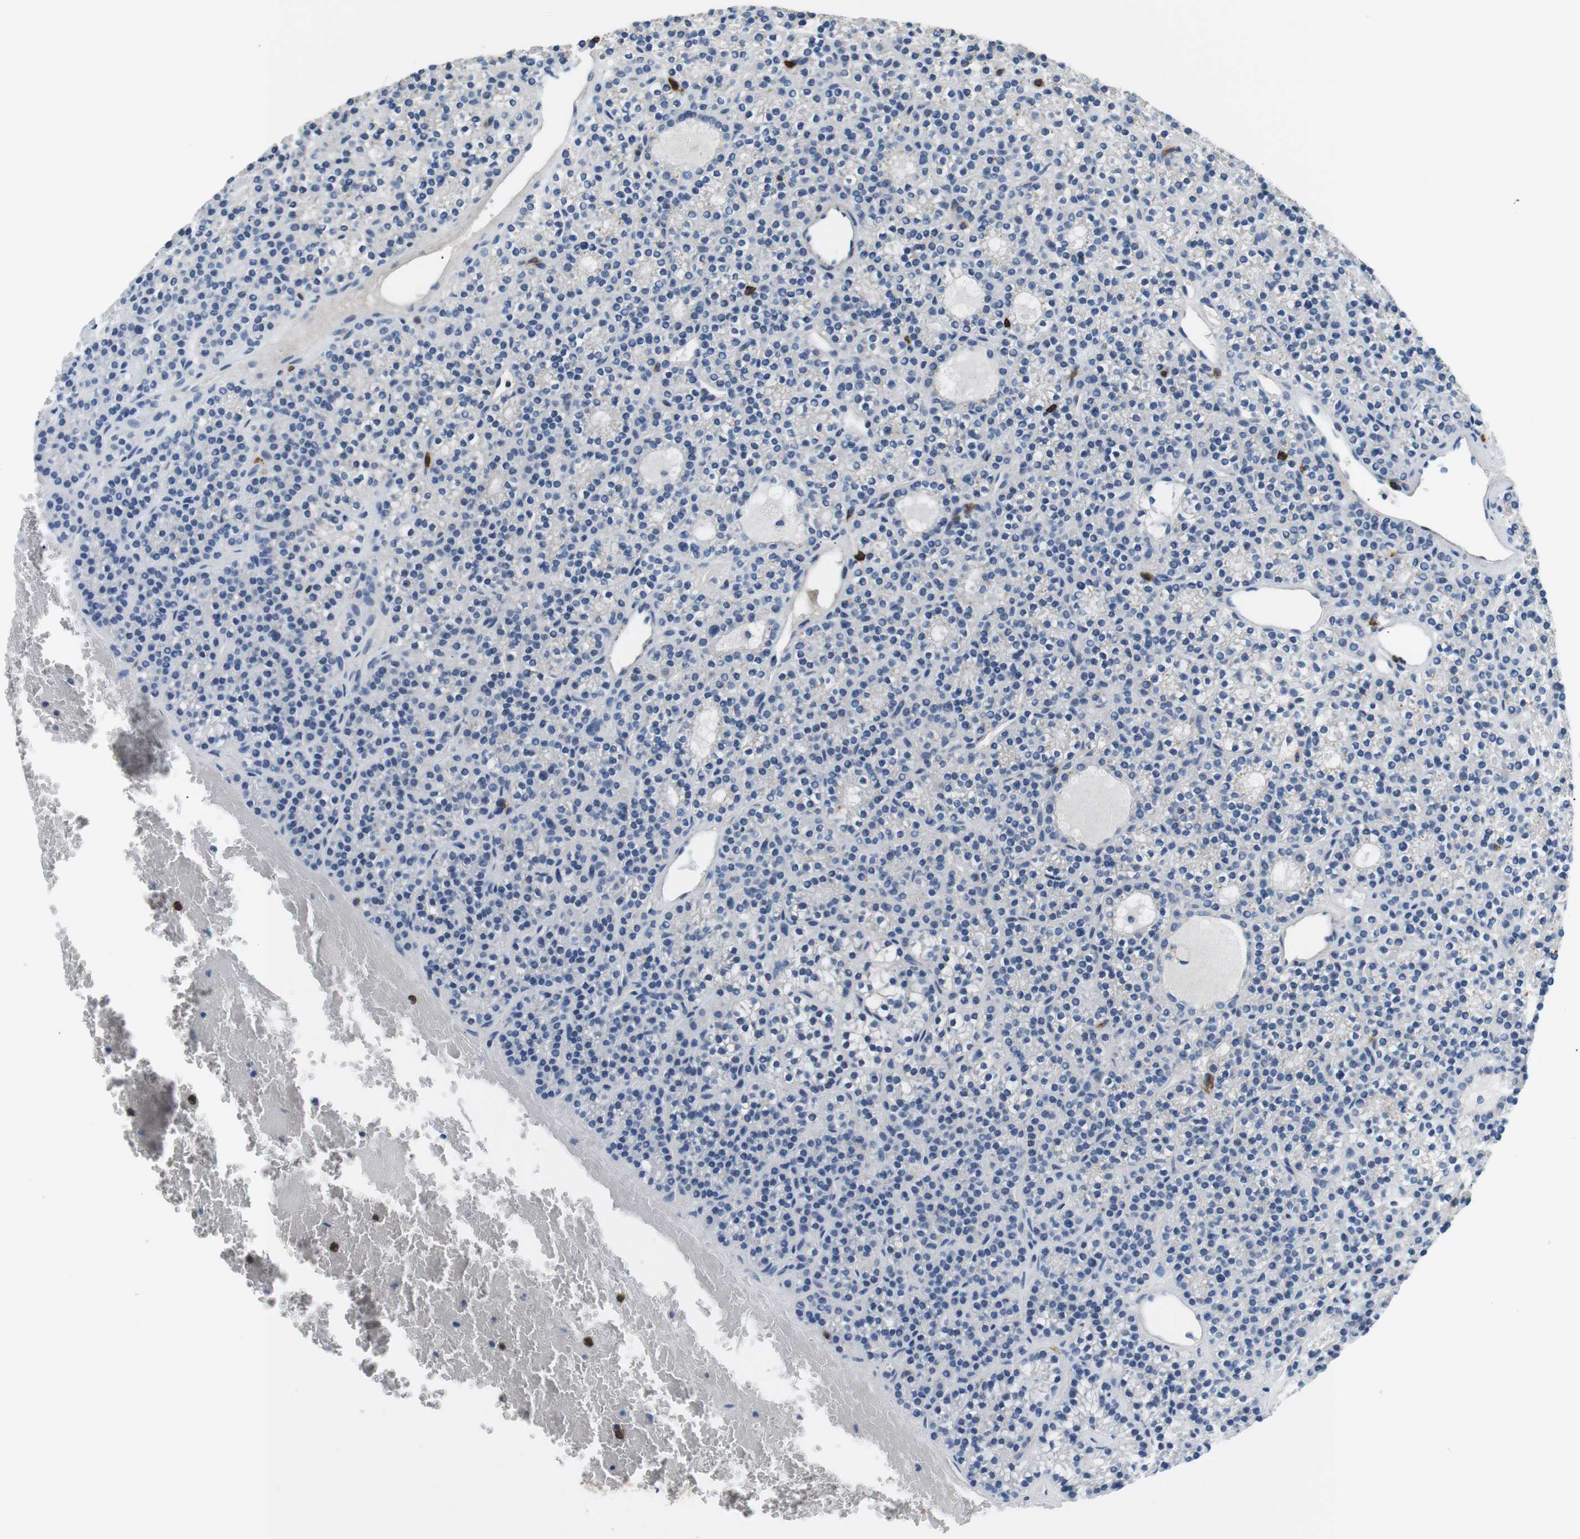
{"staining": {"intensity": "negative", "quantity": "none", "location": "none"}, "tissue": "parathyroid gland", "cell_type": "Glandular cells", "image_type": "normal", "snomed": [{"axis": "morphology", "description": "Normal tissue, NOS"}, {"axis": "morphology", "description": "Adenoma, NOS"}, {"axis": "topography", "description": "Parathyroid gland"}], "caption": "High magnification brightfield microscopy of unremarkable parathyroid gland stained with DAB (brown) and counterstained with hematoxylin (blue): glandular cells show no significant positivity. (Stains: DAB immunohistochemistry (IHC) with hematoxylin counter stain, Microscopy: brightfield microscopy at high magnification).", "gene": "CD6", "patient": {"sex": "female", "age": 64}}